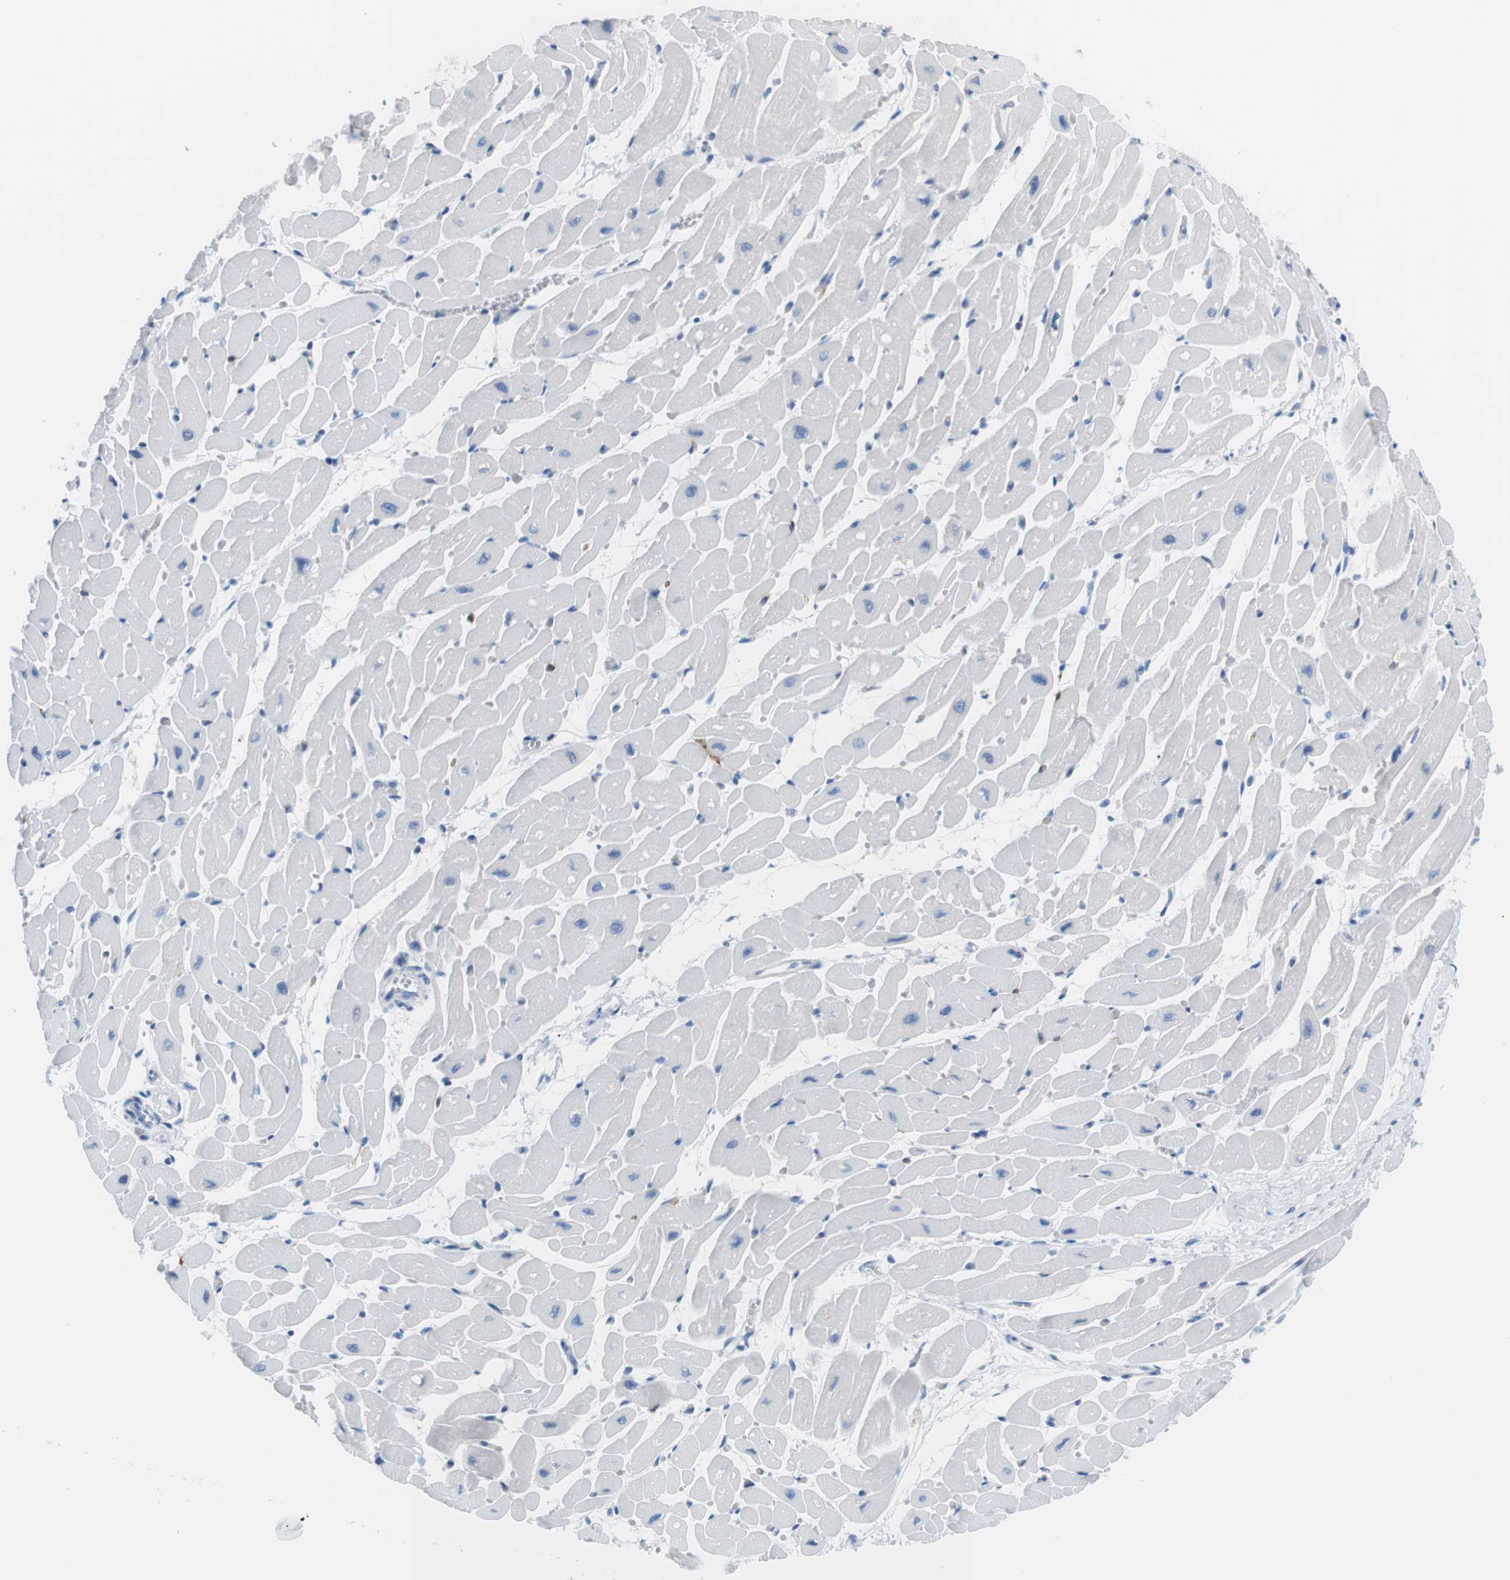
{"staining": {"intensity": "weak", "quantity": "<25%", "location": "cytoplasmic/membranous"}, "tissue": "heart muscle", "cell_type": "Cardiomyocytes", "image_type": "normal", "snomed": [{"axis": "morphology", "description": "Normal tissue, NOS"}, {"axis": "topography", "description": "Heart"}], "caption": "A high-resolution photomicrograph shows immunohistochemistry (IHC) staining of normal heart muscle, which reveals no significant positivity in cardiomyocytes.", "gene": "TNFRSF4", "patient": {"sex": "male", "age": 45}}